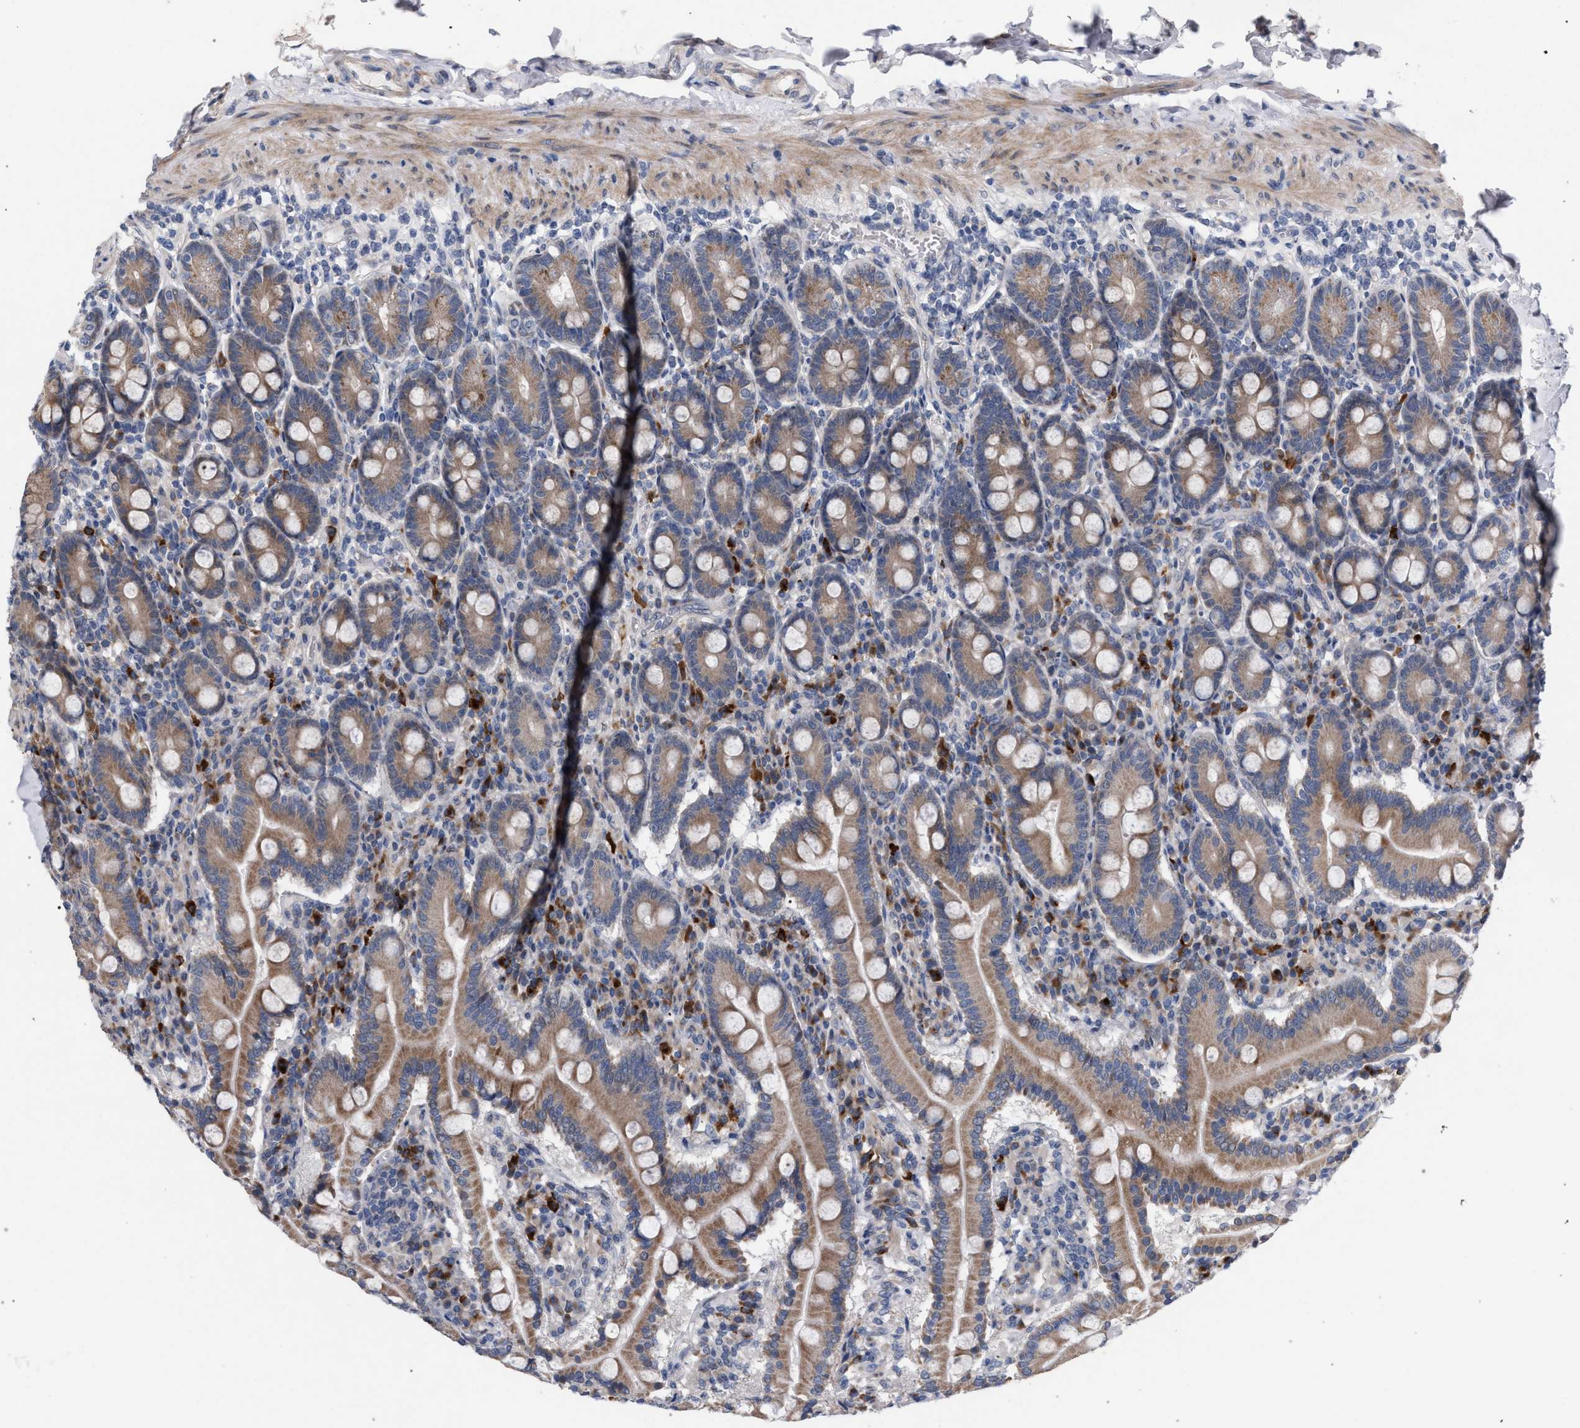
{"staining": {"intensity": "moderate", "quantity": ">75%", "location": "cytoplasmic/membranous"}, "tissue": "duodenum", "cell_type": "Glandular cells", "image_type": "normal", "snomed": [{"axis": "morphology", "description": "Normal tissue, NOS"}, {"axis": "topography", "description": "Duodenum"}], "caption": "Immunohistochemical staining of benign duodenum exhibits >75% levels of moderate cytoplasmic/membranous protein positivity in about >75% of glandular cells.", "gene": "RNF135", "patient": {"sex": "male", "age": 50}}